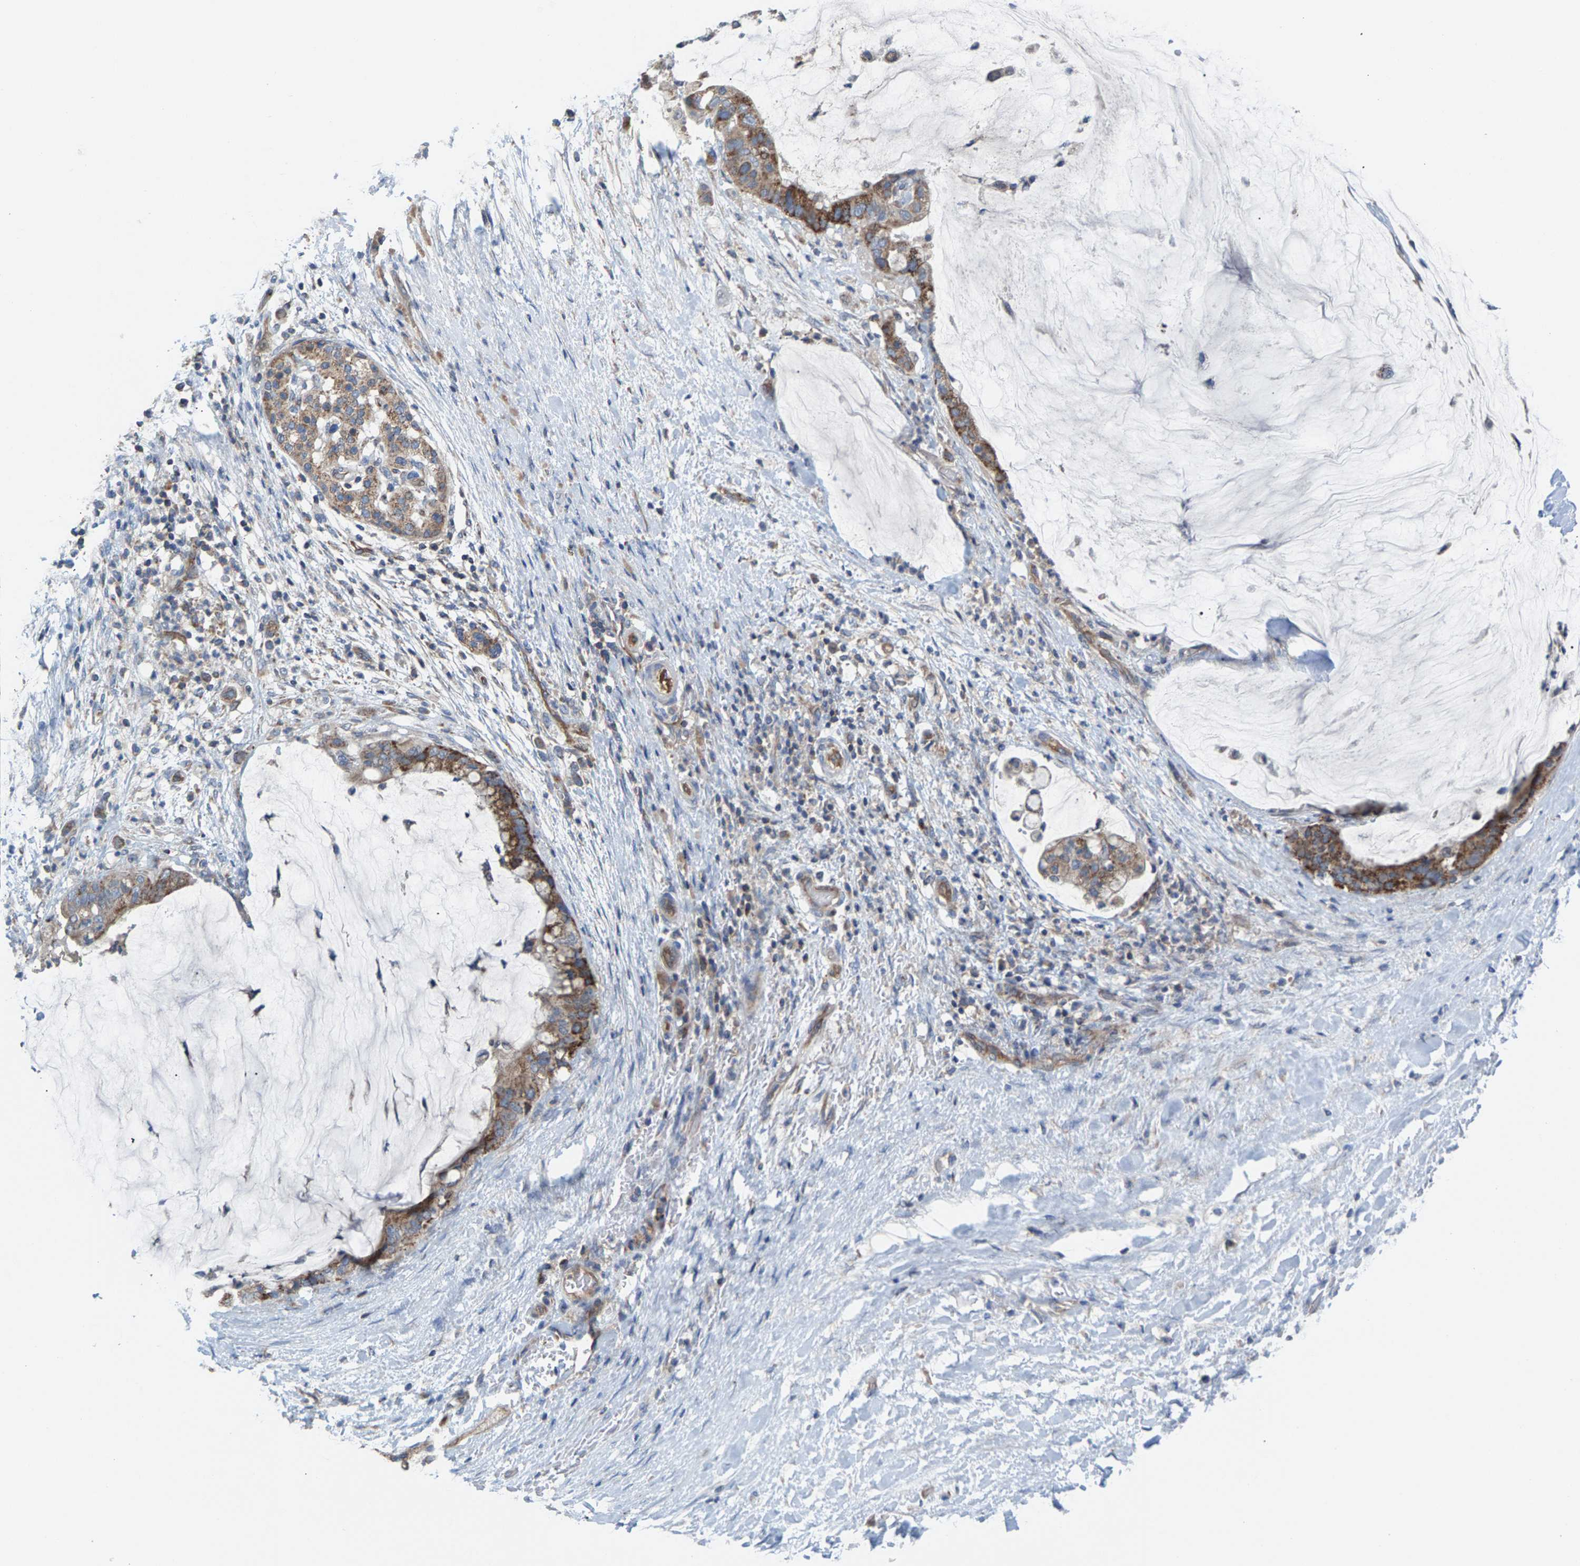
{"staining": {"intensity": "moderate", "quantity": ">75%", "location": "cytoplasmic/membranous"}, "tissue": "pancreatic cancer", "cell_type": "Tumor cells", "image_type": "cancer", "snomed": [{"axis": "morphology", "description": "Adenocarcinoma, NOS"}, {"axis": "topography", "description": "Pancreas"}], "caption": "Immunohistochemistry micrograph of neoplastic tissue: human pancreatic adenocarcinoma stained using immunohistochemistry (IHC) exhibits medium levels of moderate protein expression localized specifically in the cytoplasmic/membranous of tumor cells, appearing as a cytoplasmic/membranous brown color.", "gene": "MRM1", "patient": {"sex": "male", "age": 41}}